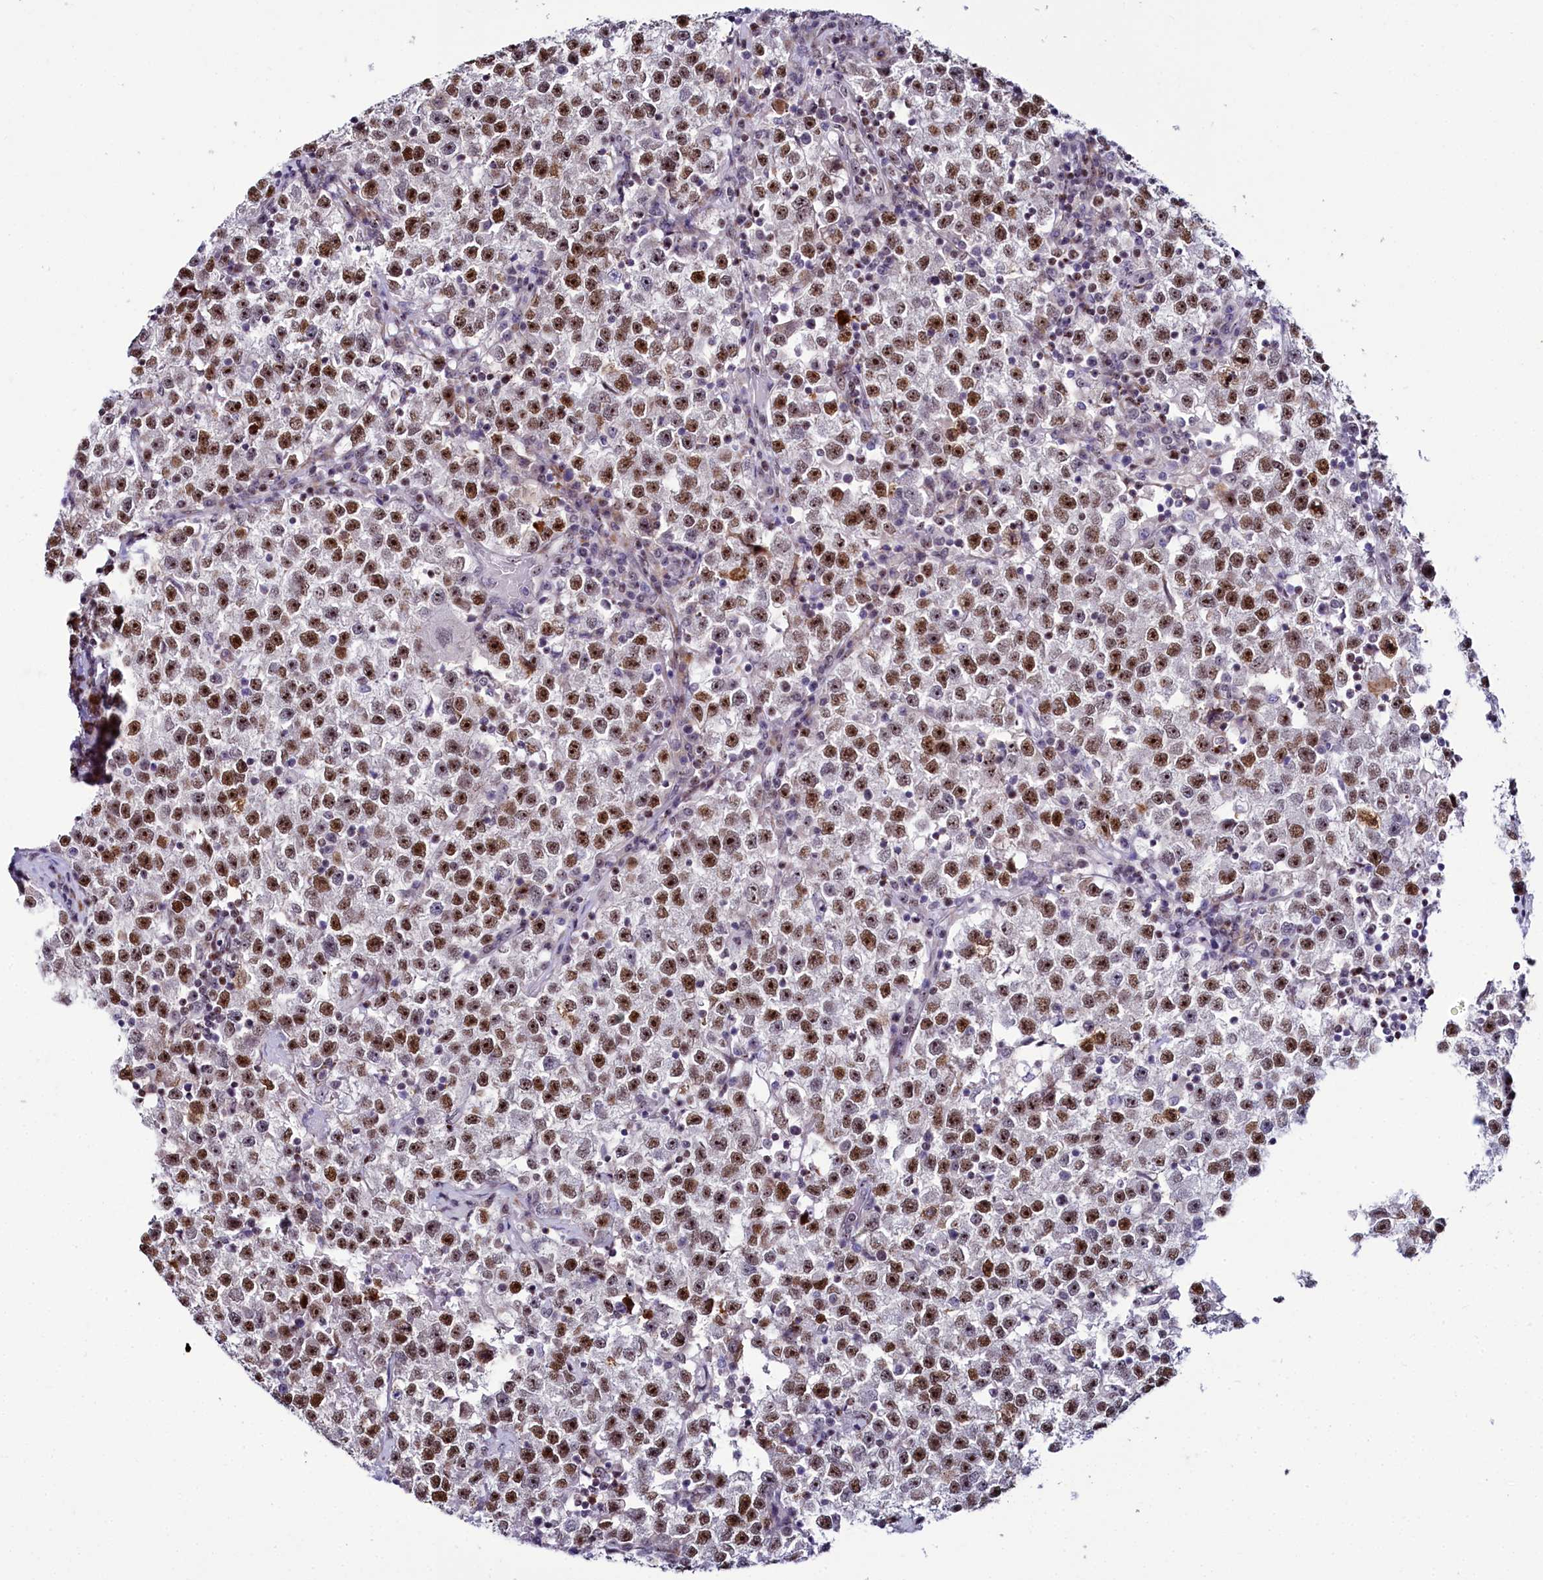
{"staining": {"intensity": "moderate", "quantity": ">75%", "location": "nuclear"}, "tissue": "testis cancer", "cell_type": "Tumor cells", "image_type": "cancer", "snomed": [{"axis": "morphology", "description": "Seminoma, NOS"}, {"axis": "topography", "description": "Testis"}], "caption": "Testis seminoma stained for a protein (brown) exhibits moderate nuclear positive expression in about >75% of tumor cells.", "gene": "TCOF1", "patient": {"sex": "male", "age": 22}}